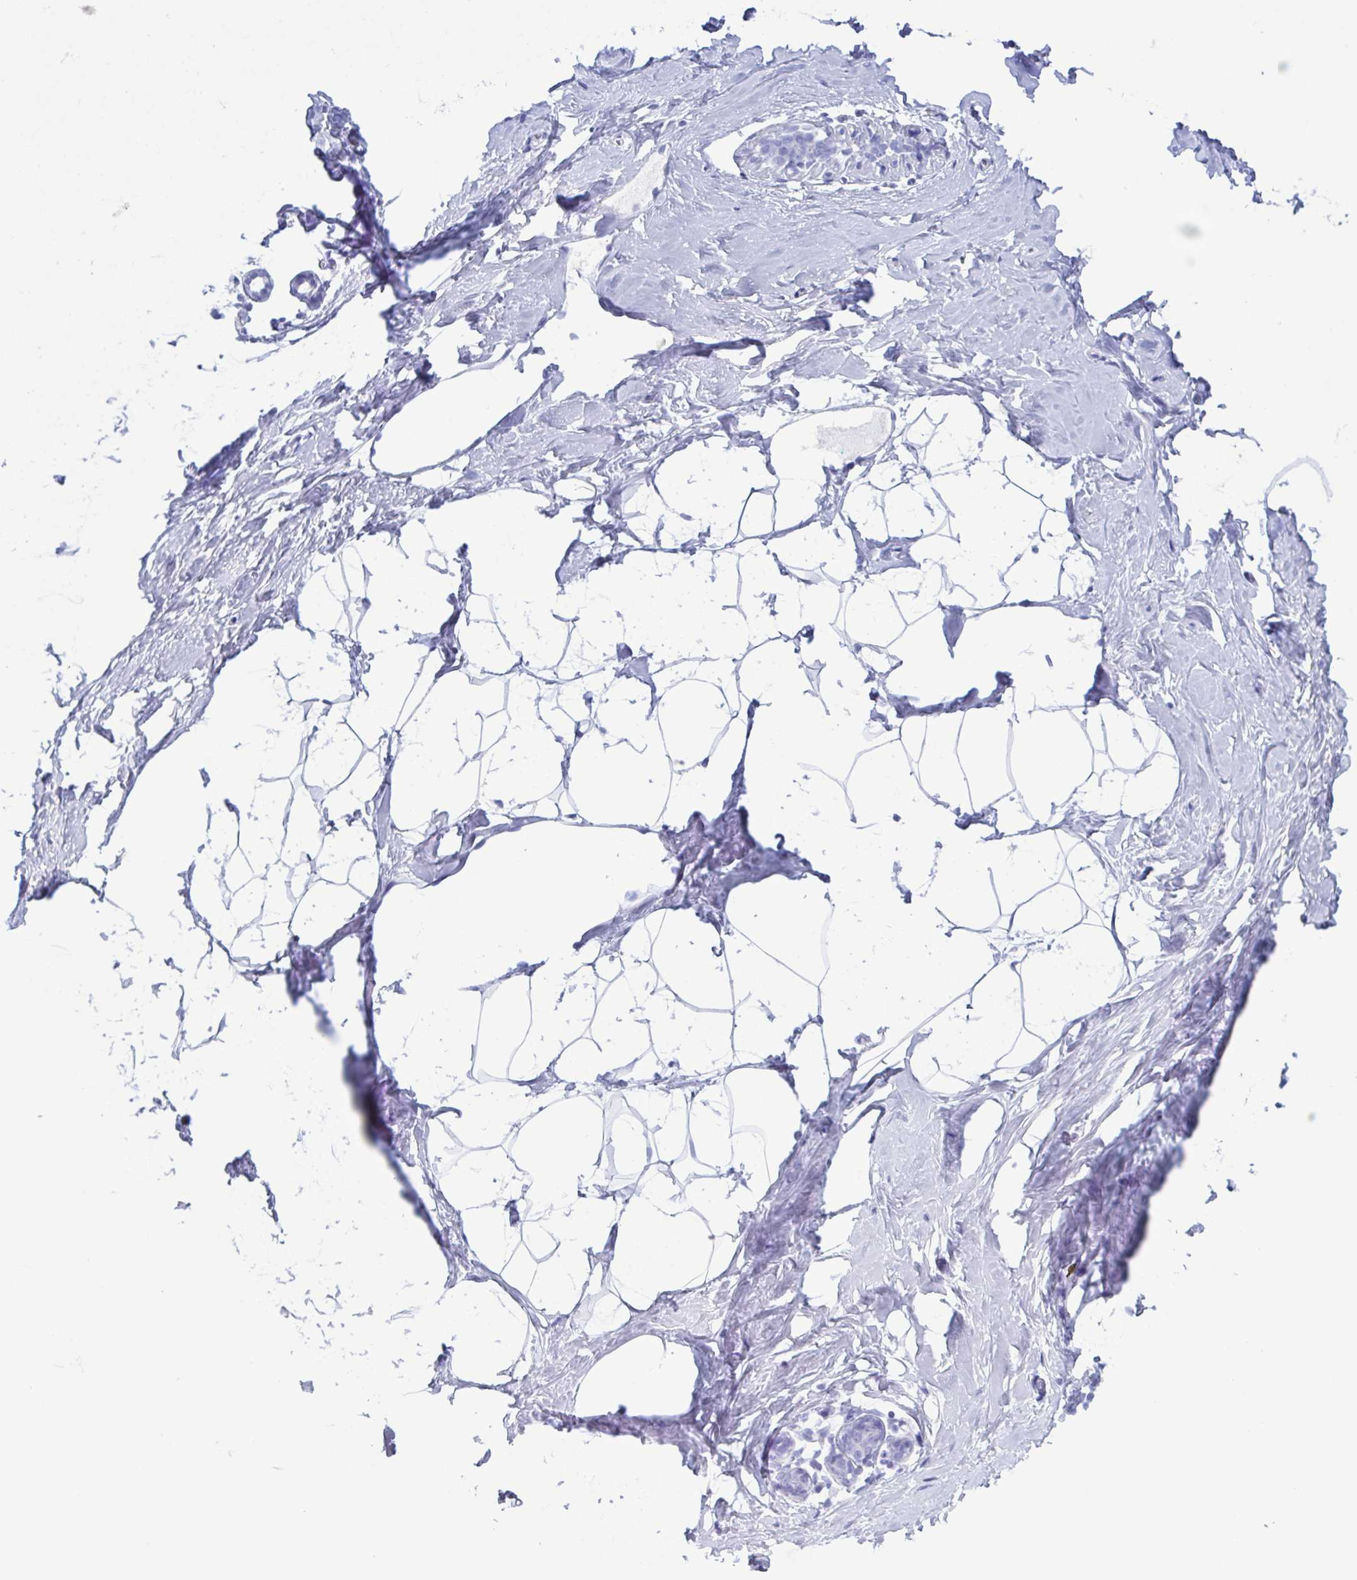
{"staining": {"intensity": "negative", "quantity": "none", "location": "none"}, "tissue": "breast", "cell_type": "Adipocytes", "image_type": "normal", "snomed": [{"axis": "morphology", "description": "Normal tissue, NOS"}, {"axis": "topography", "description": "Breast"}], "caption": "This is an immunohistochemistry image of normal breast. There is no expression in adipocytes.", "gene": "LTF", "patient": {"sex": "female", "age": 32}}